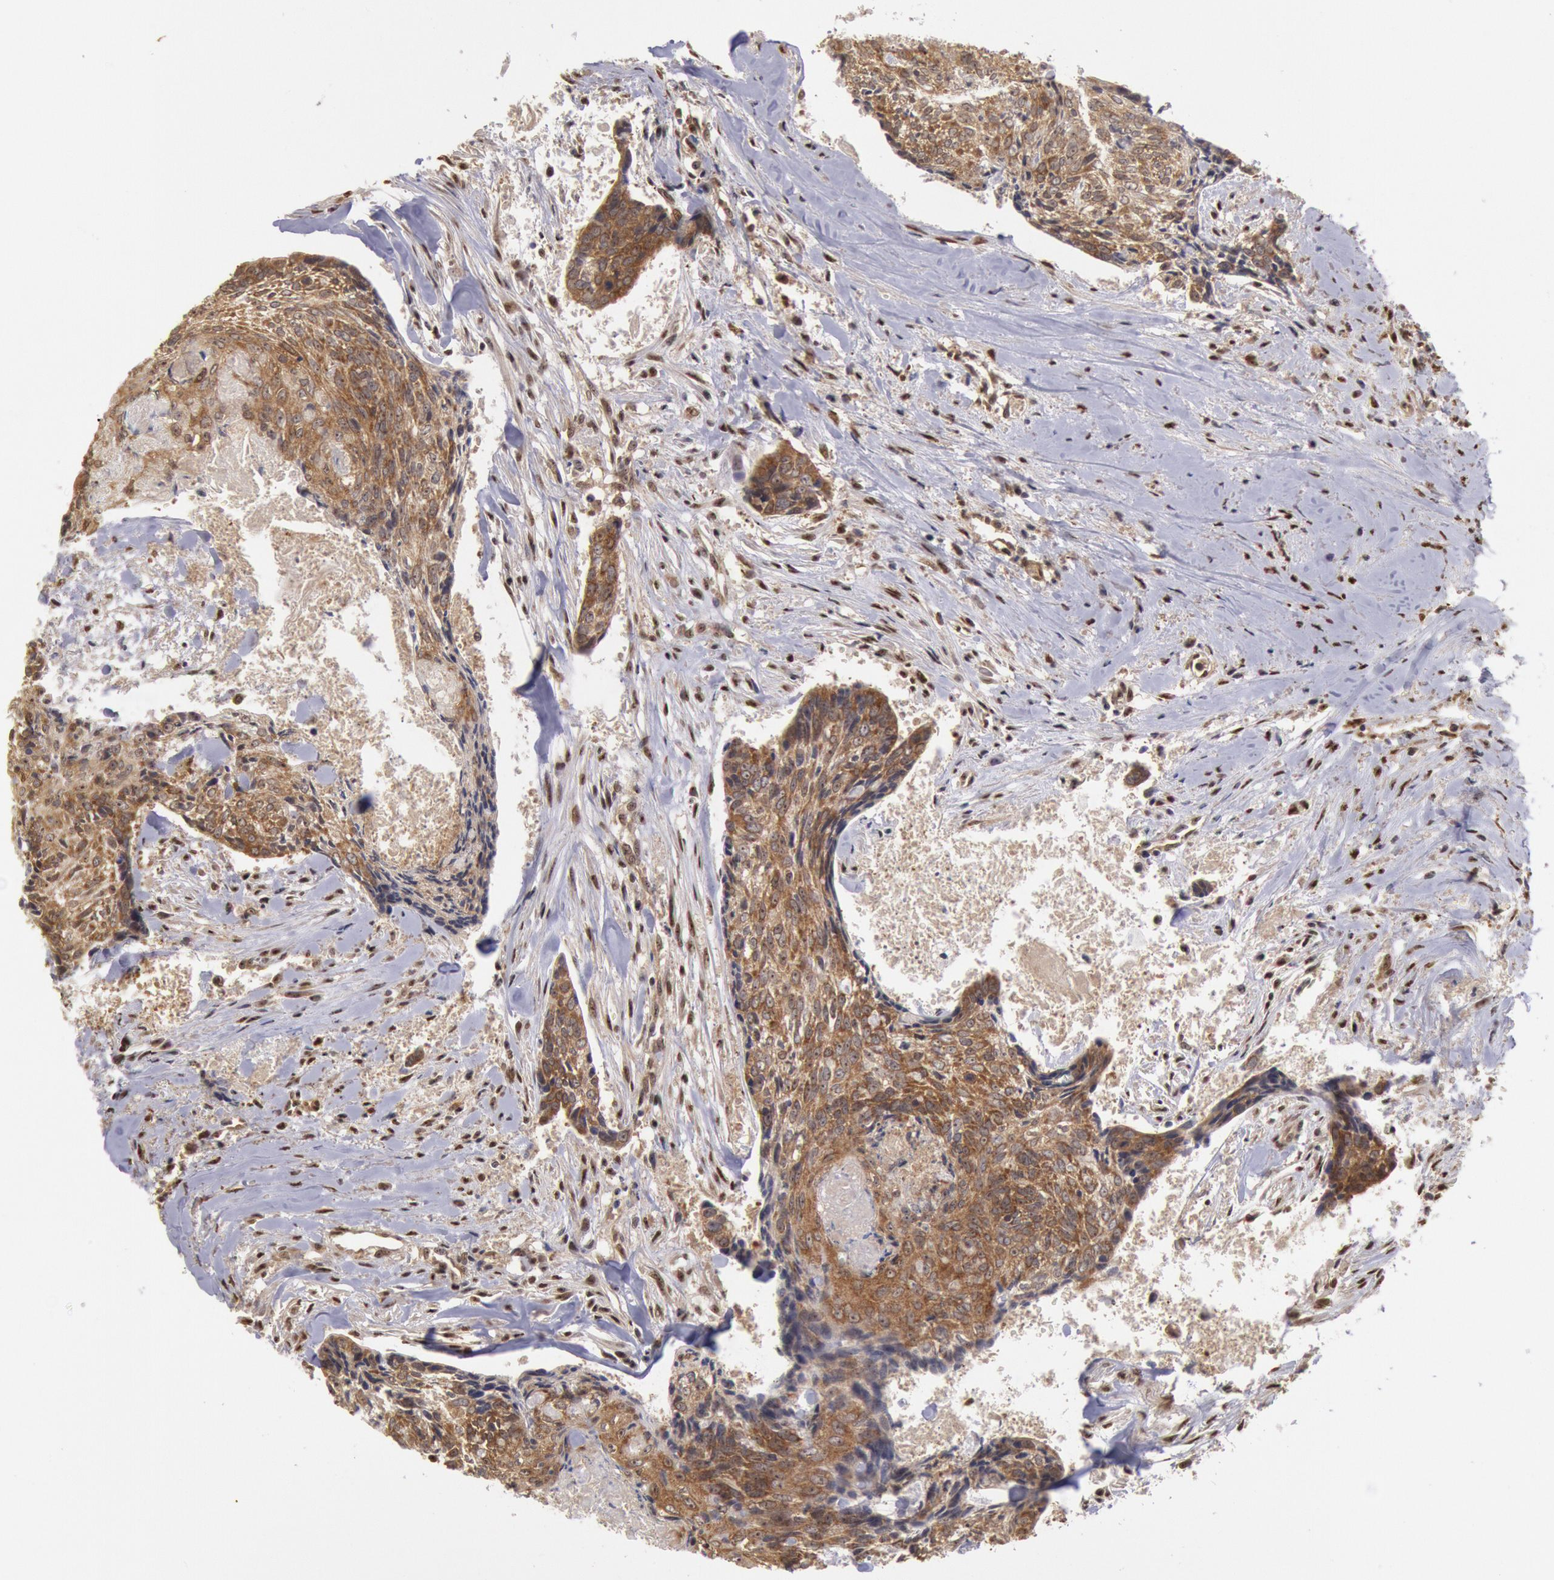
{"staining": {"intensity": "moderate", "quantity": ">75%", "location": "cytoplasmic/membranous"}, "tissue": "head and neck cancer", "cell_type": "Tumor cells", "image_type": "cancer", "snomed": [{"axis": "morphology", "description": "Squamous cell carcinoma, NOS"}, {"axis": "topography", "description": "Salivary gland"}, {"axis": "topography", "description": "Head-Neck"}], "caption": "Head and neck squamous cell carcinoma stained with a brown dye shows moderate cytoplasmic/membranous positive staining in about >75% of tumor cells.", "gene": "STX17", "patient": {"sex": "male", "age": 70}}